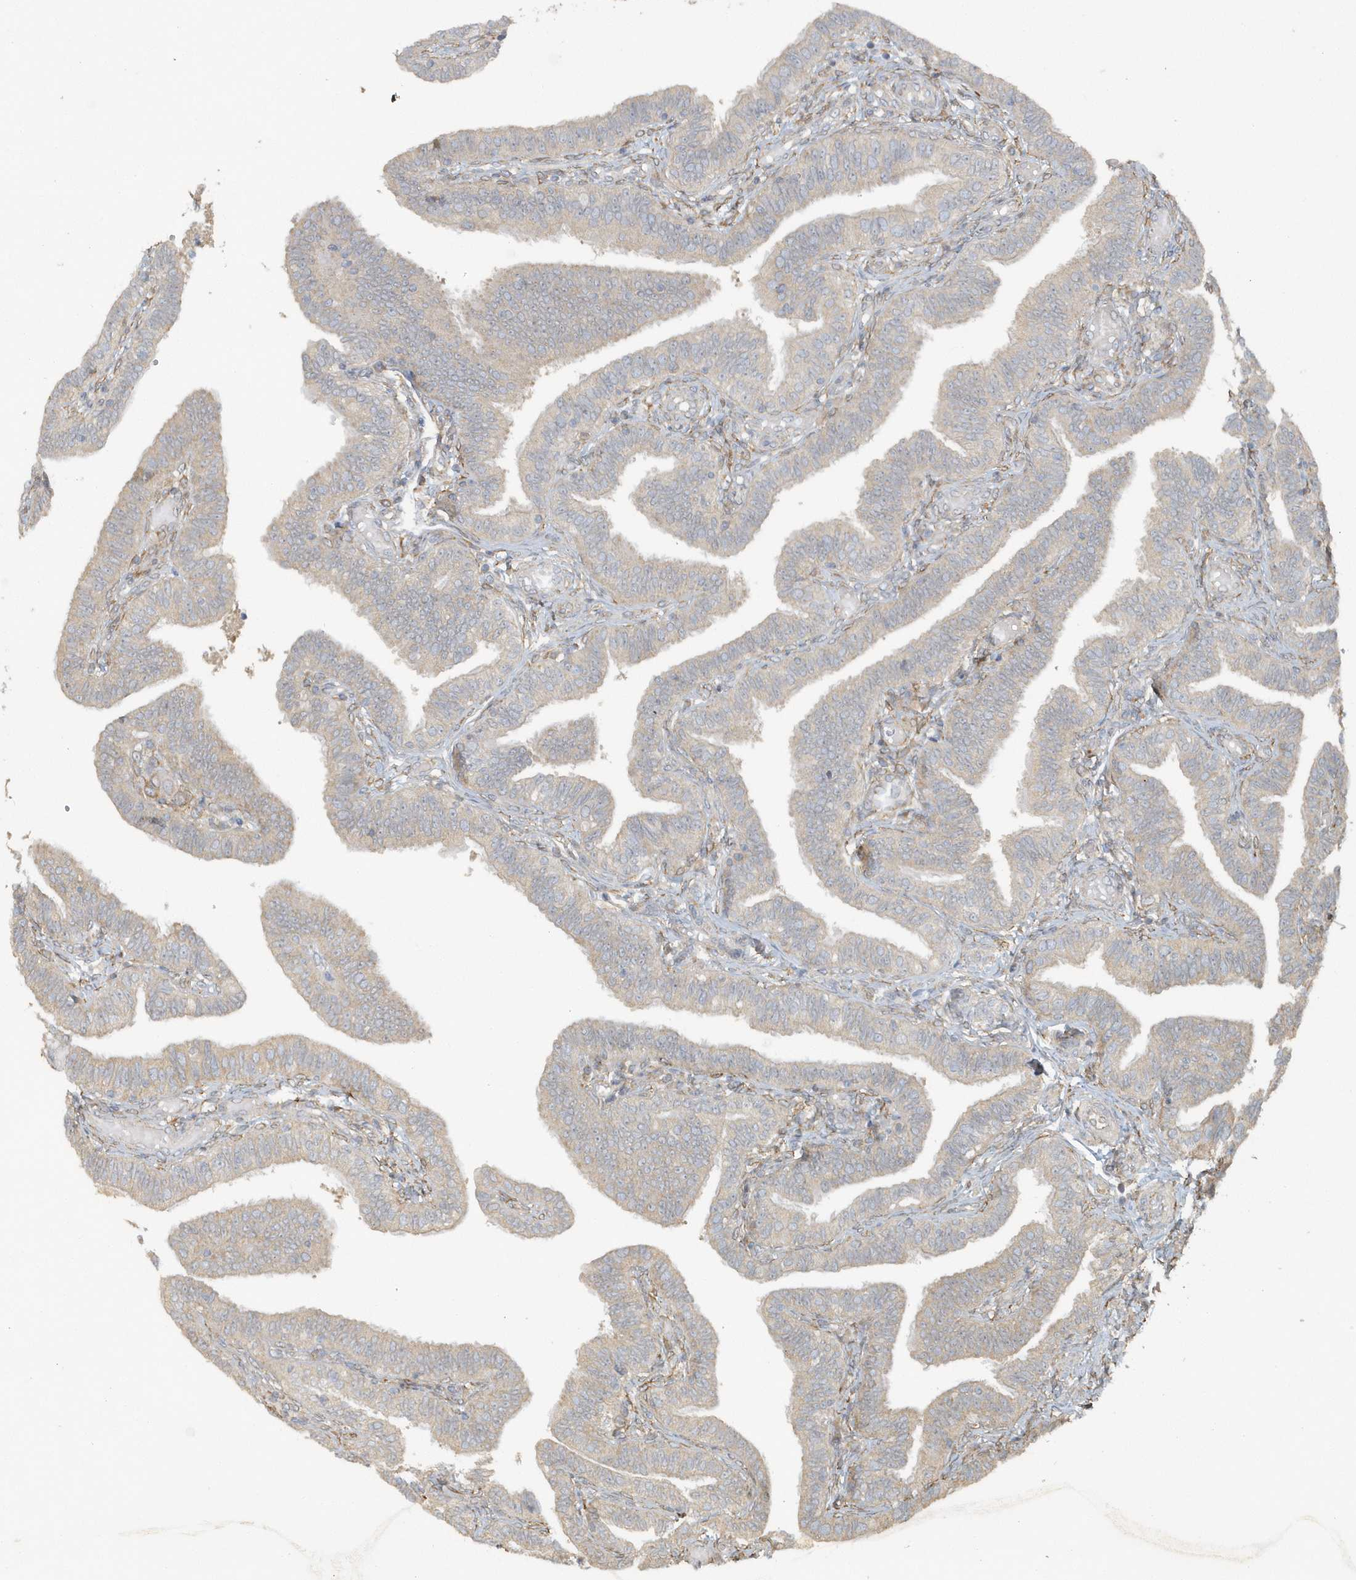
{"staining": {"intensity": "weak", "quantity": "25%-75%", "location": "cytoplasmic/membranous"}, "tissue": "fallopian tube", "cell_type": "Glandular cells", "image_type": "normal", "snomed": [{"axis": "morphology", "description": "Normal tissue, NOS"}, {"axis": "topography", "description": "Fallopian tube"}], "caption": "The micrograph demonstrates a brown stain indicating the presence of a protein in the cytoplasmic/membranous of glandular cells in fallopian tube.", "gene": "THG1L", "patient": {"sex": "female", "age": 39}}